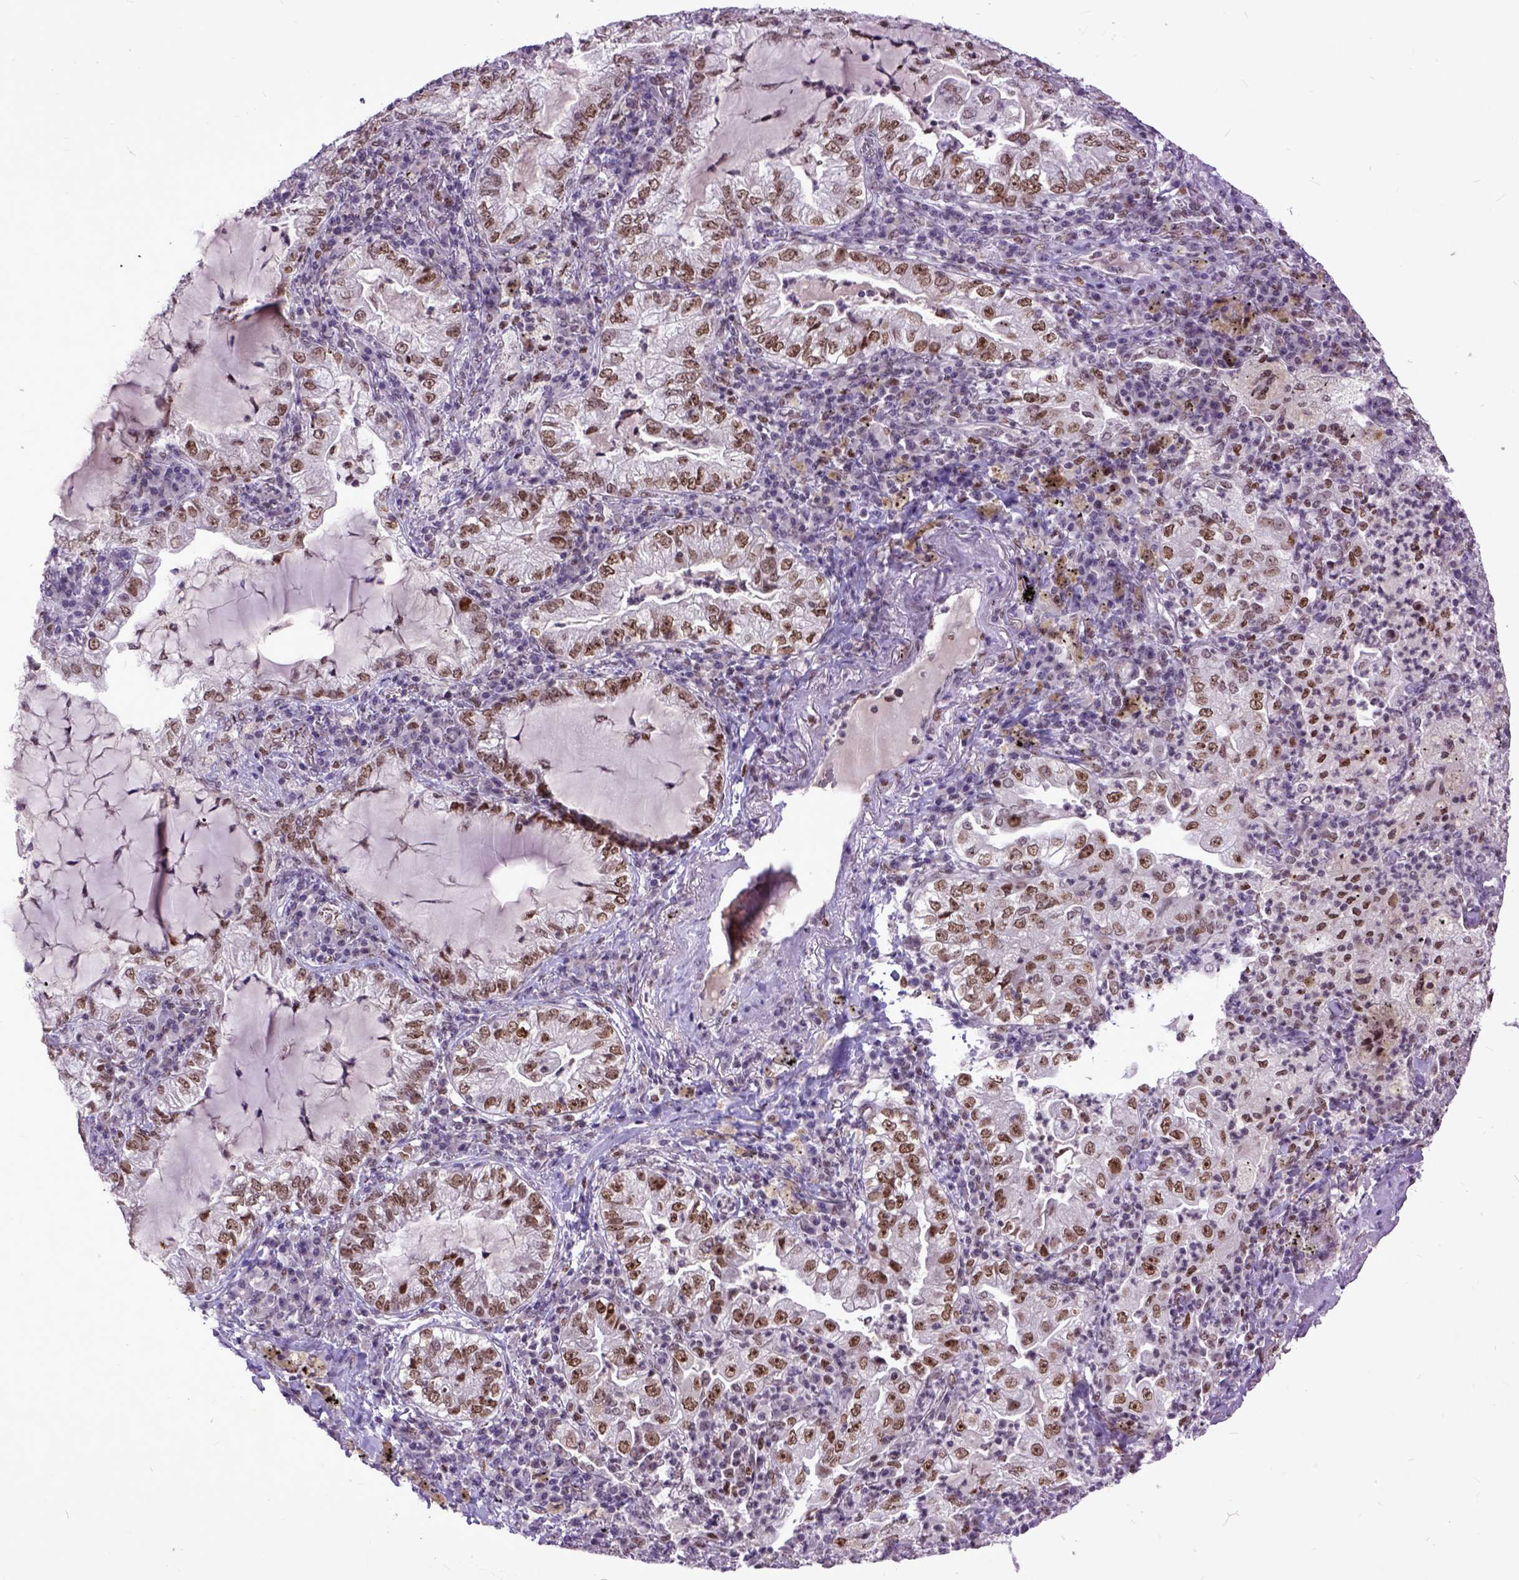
{"staining": {"intensity": "moderate", "quantity": ">75%", "location": "nuclear"}, "tissue": "lung cancer", "cell_type": "Tumor cells", "image_type": "cancer", "snomed": [{"axis": "morphology", "description": "Adenocarcinoma, NOS"}, {"axis": "topography", "description": "Lung"}], "caption": "Tumor cells reveal moderate nuclear expression in about >75% of cells in lung cancer.", "gene": "RCC2", "patient": {"sex": "female", "age": 73}}